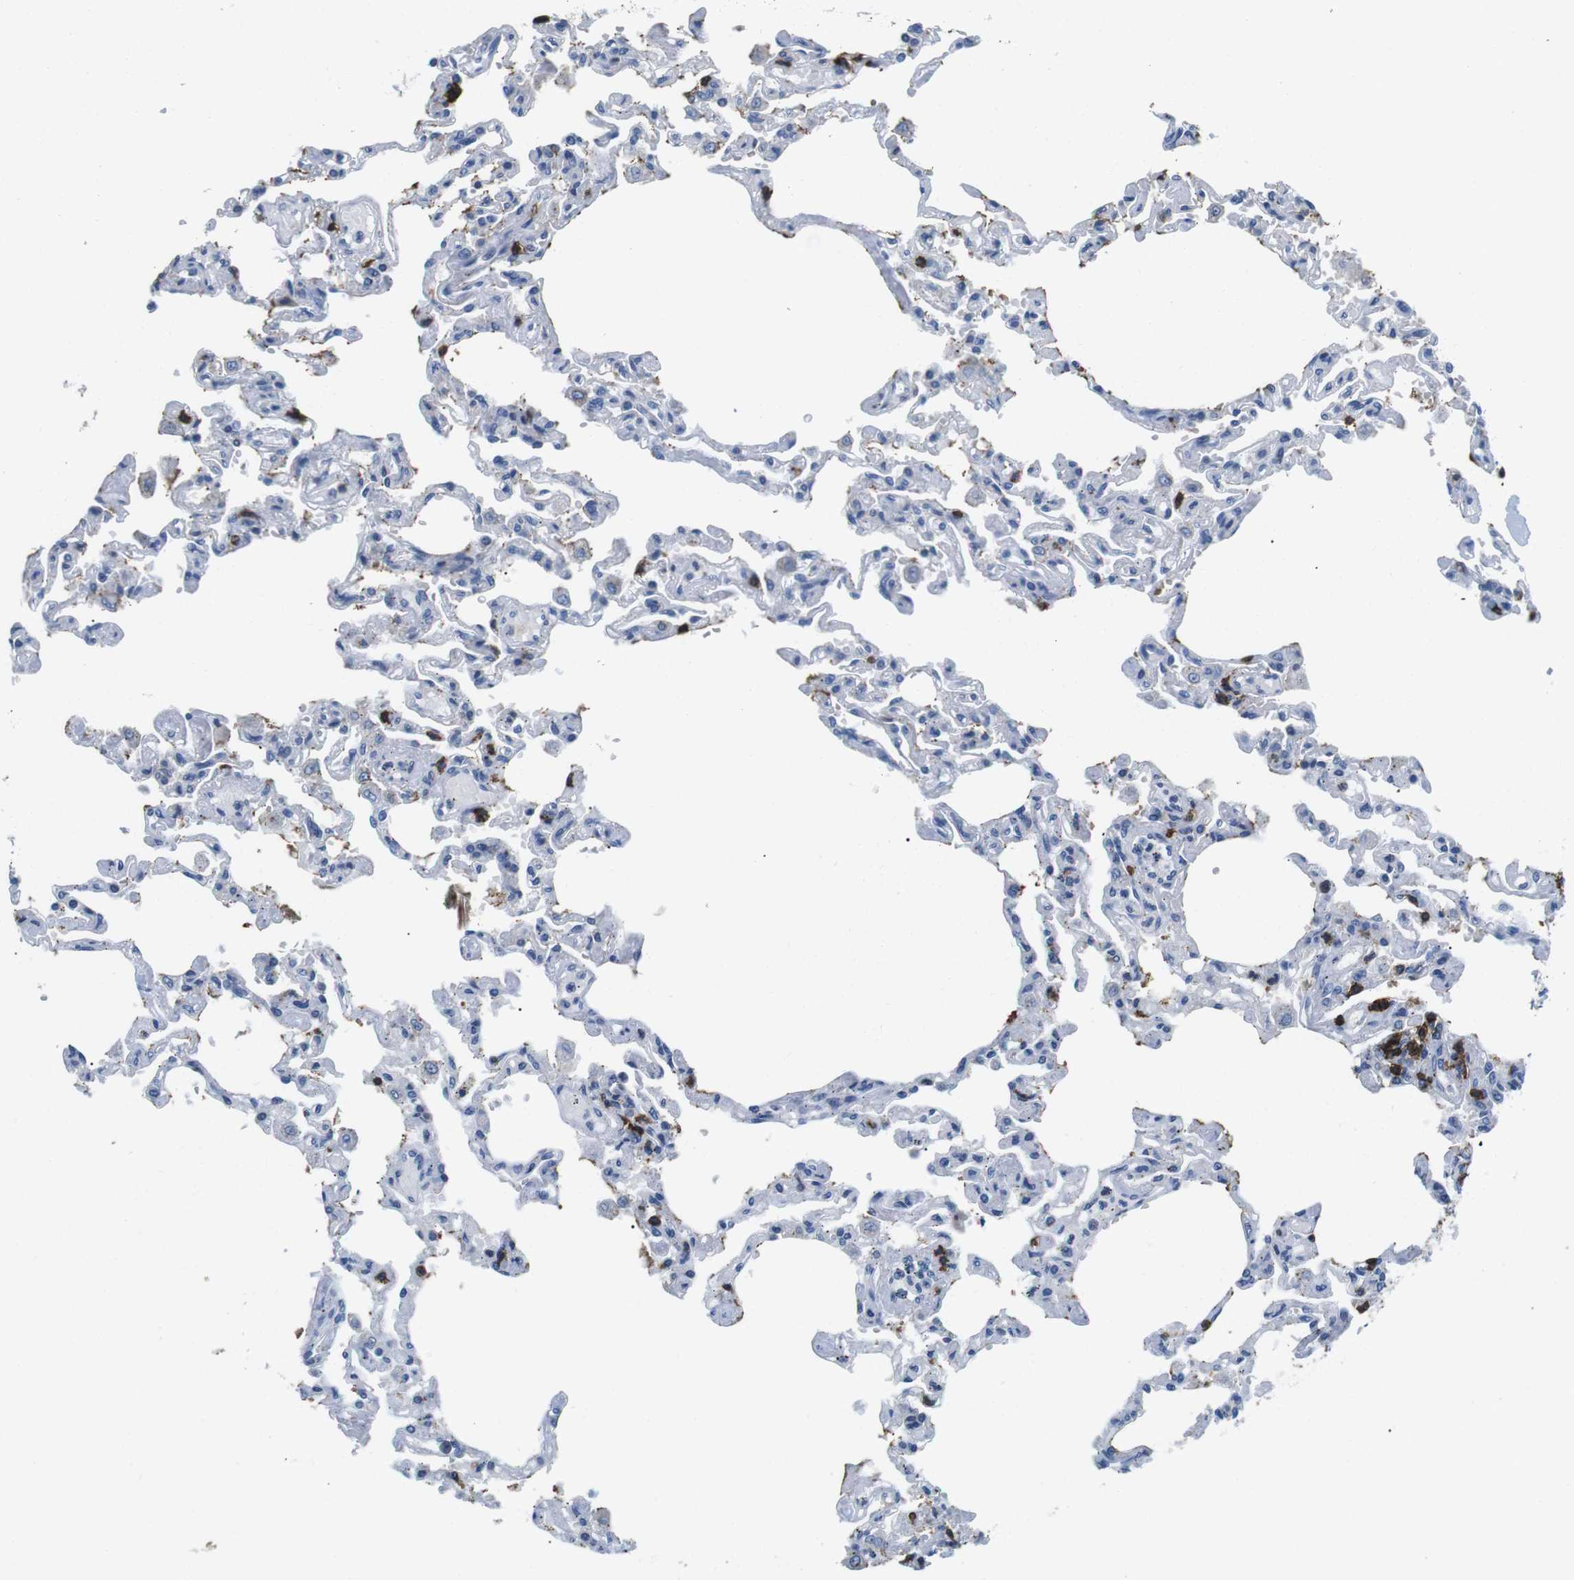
{"staining": {"intensity": "negative", "quantity": "none", "location": "none"}, "tissue": "lung", "cell_type": "Alveolar cells", "image_type": "normal", "snomed": [{"axis": "morphology", "description": "Normal tissue, NOS"}, {"axis": "topography", "description": "Lung"}], "caption": "IHC of unremarkable lung demonstrates no staining in alveolar cells.", "gene": "CD6", "patient": {"sex": "male", "age": 21}}